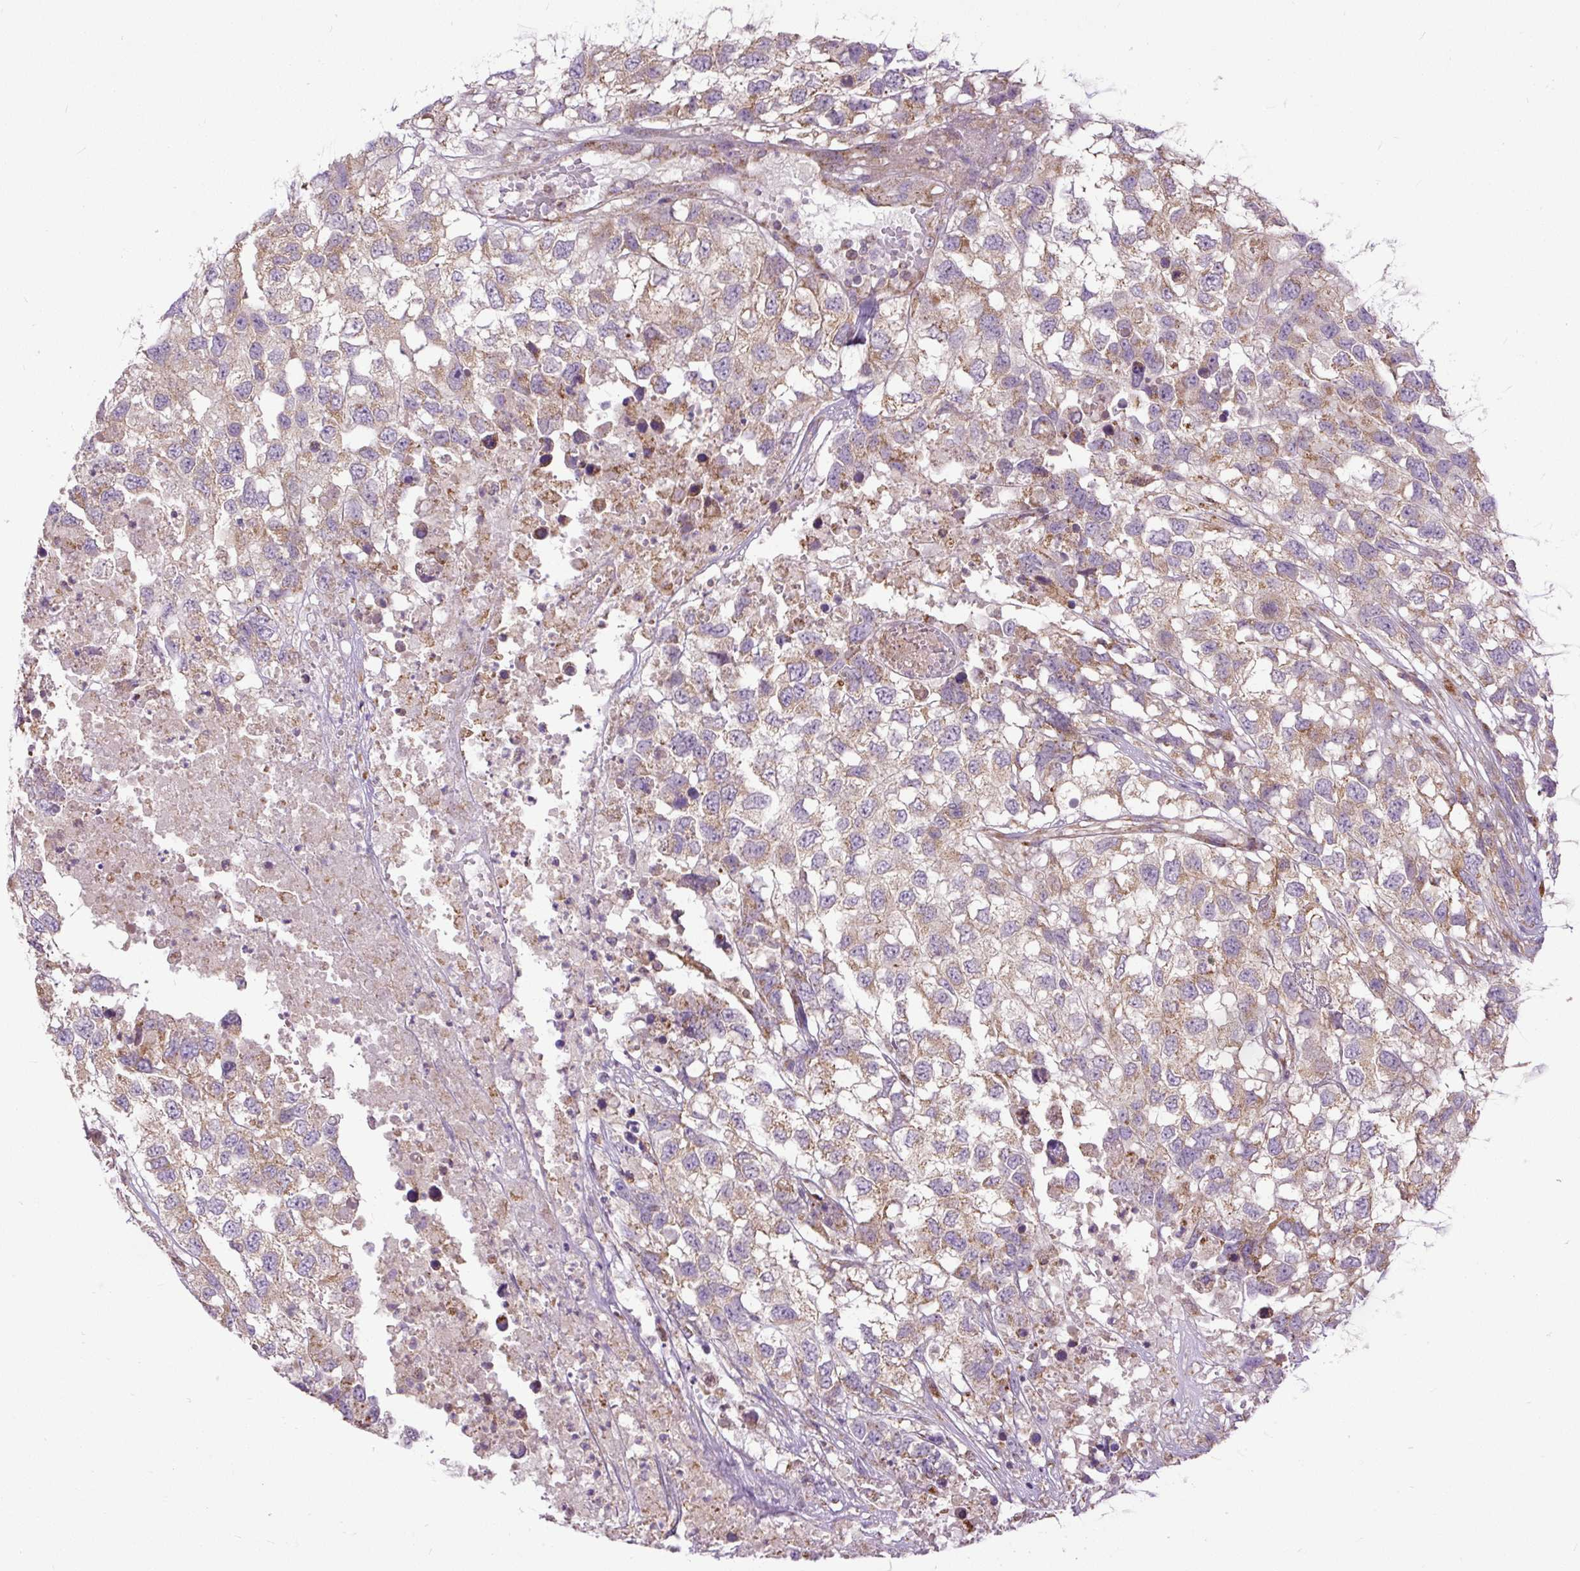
{"staining": {"intensity": "moderate", "quantity": ">75%", "location": "cytoplasmic/membranous"}, "tissue": "testis cancer", "cell_type": "Tumor cells", "image_type": "cancer", "snomed": [{"axis": "morphology", "description": "Carcinoma, Embryonal, NOS"}, {"axis": "topography", "description": "Testis"}], "caption": "A micrograph of human testis cancer (embryonal carcinoma) stained for a protein shows moderate cytoplasmic/membranous brown staining in tumor cells. (brown staining indicates protein expression, while blue staining denotes nuclei).", "gene": "TM2D3", "patient": {"sex": "male", "age": 83}}